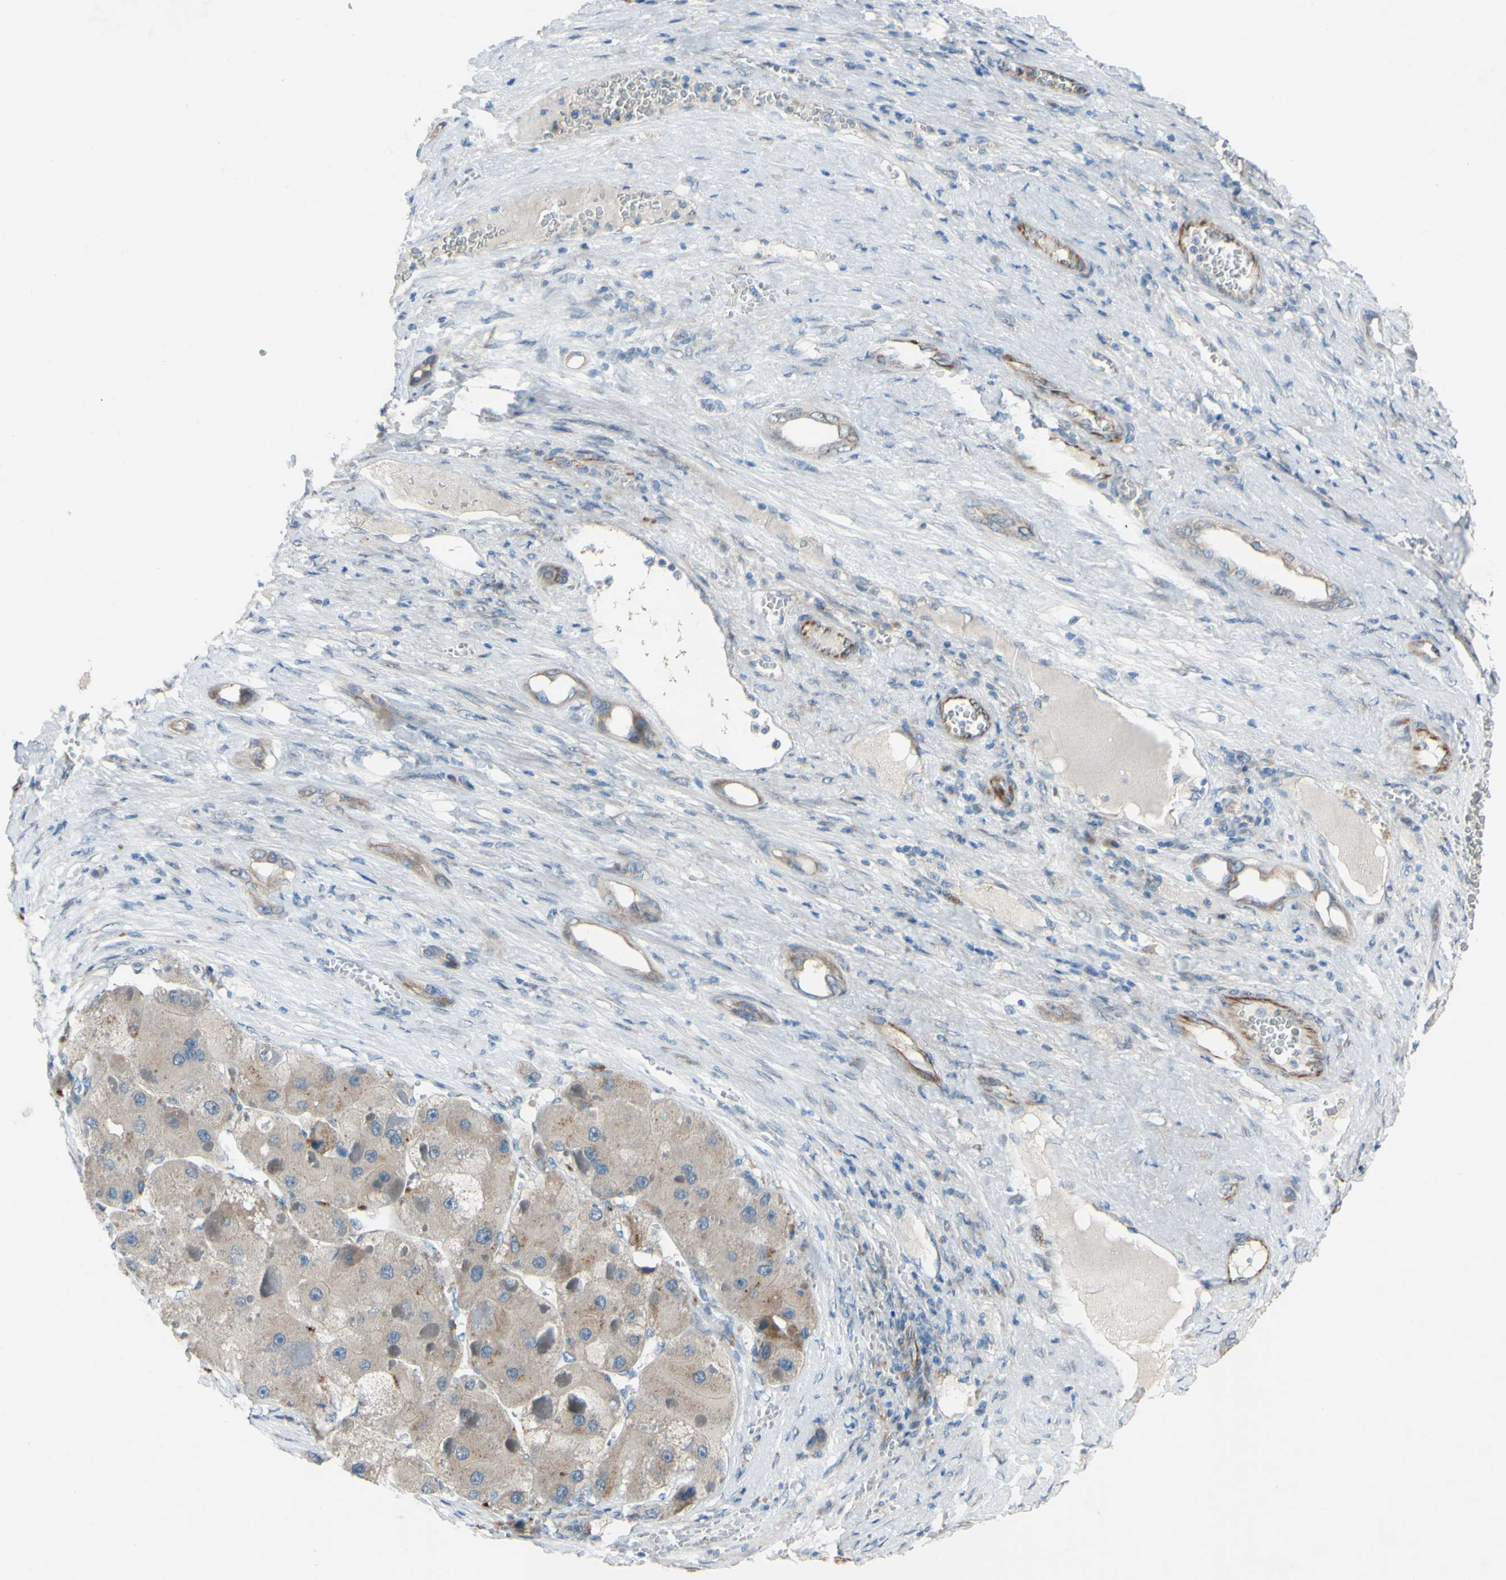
{"staining": {"intensity": "weak", "quantity": ">75%", "location": "cytoplasmic/membranous"}, "tissue": "liver cancer", "cell_type": "Tumor cells", "image_type": "cancer", "snomed": [{"axis": "morphology", "description": "Carcinoma, Hepatocellular, NOS"}, {"axis": "topography", "description": "Liver"}], "caption": "Protein staining demonstrates weak cytoplasmic/membranous expression in about >75% of tumor cells in hepatocellular carcinoma (liver).", "gene": "CDCP1", "patient": {"sex": "female", "age": 73}}